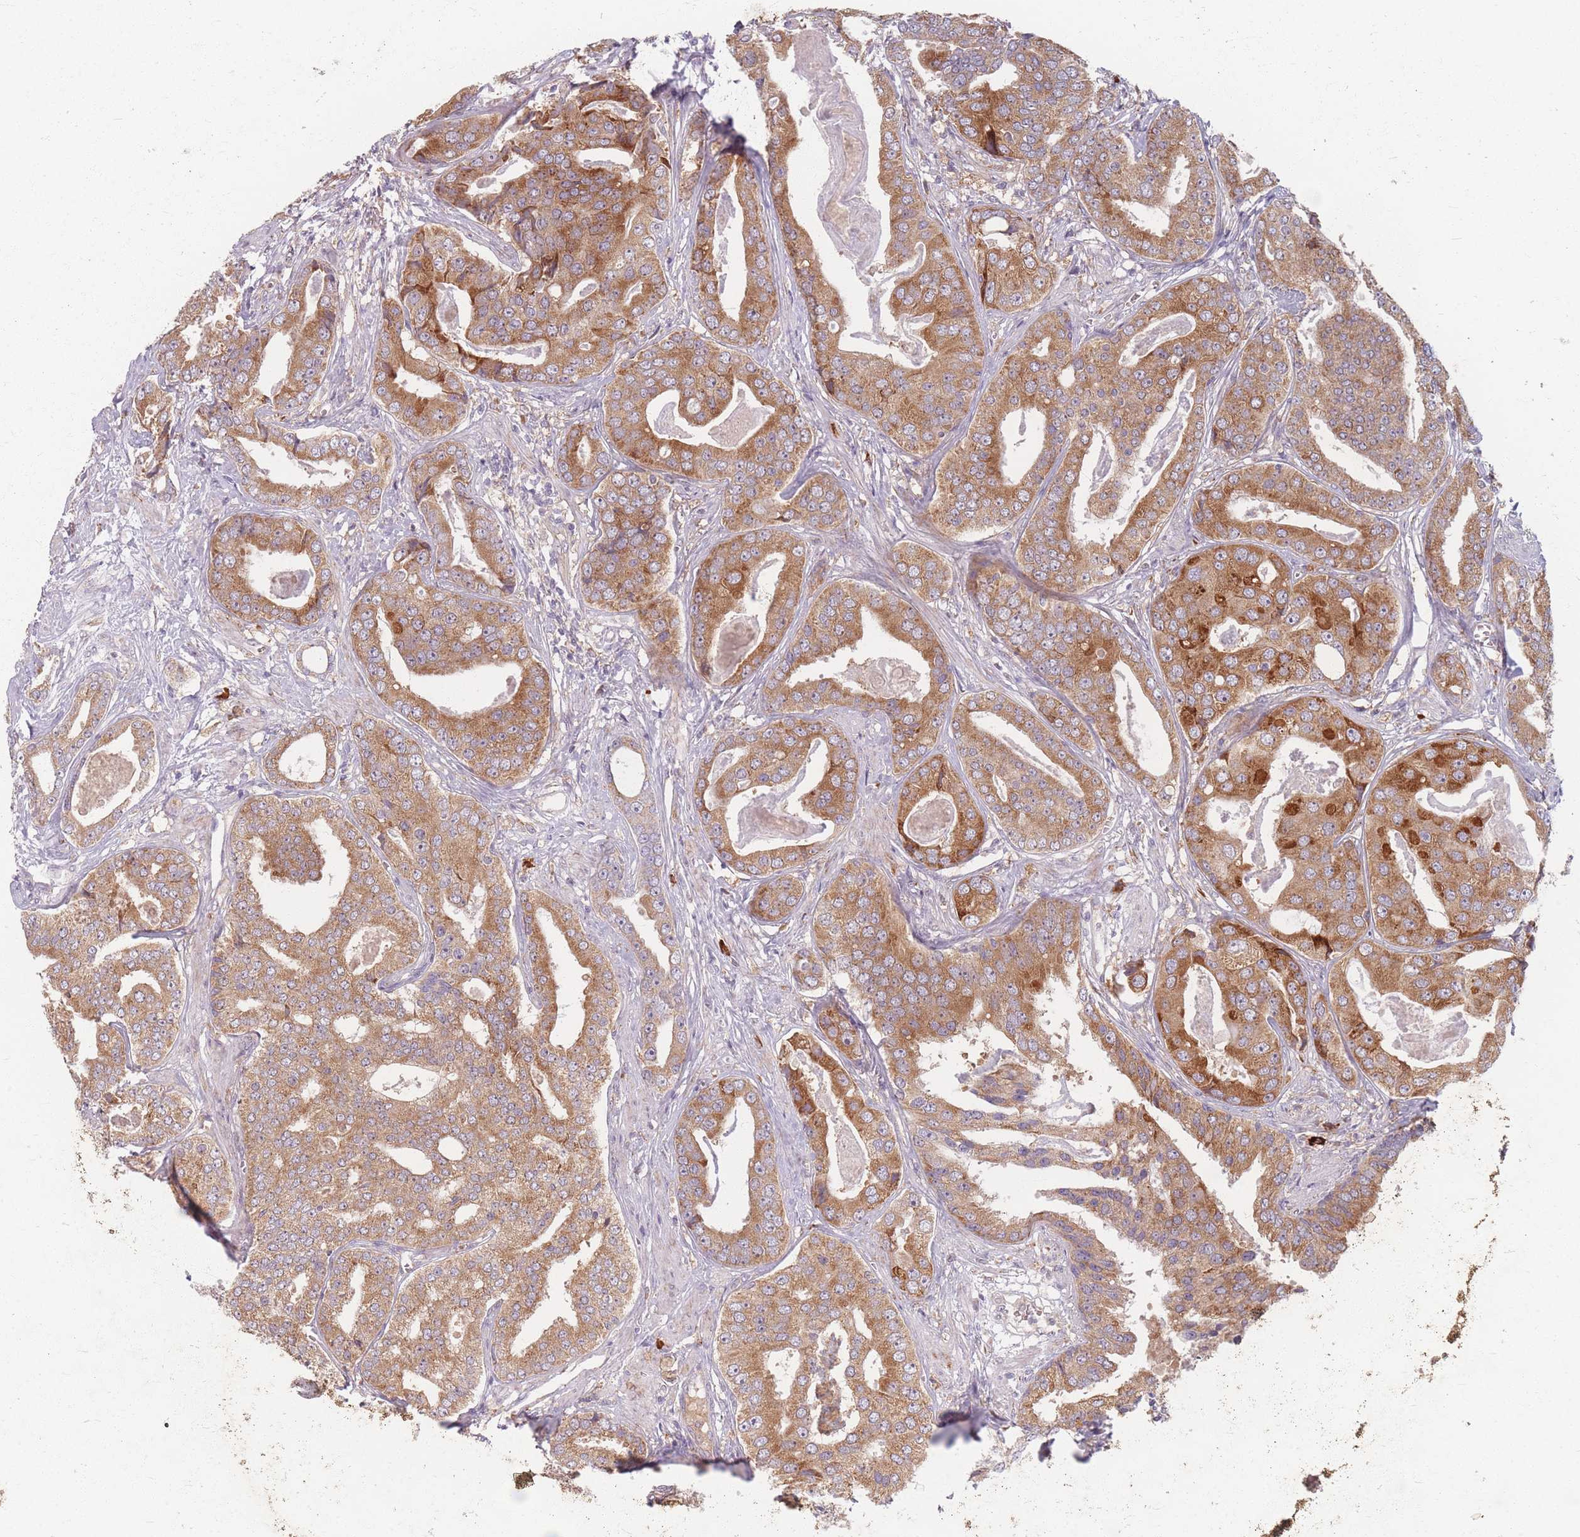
{"staining": {"intensity": "moderate", "quantity": ">75%", "location": "cytoplasmic/membranous"}, "tissue": "prostate cancer", "cell_type": "Tumor cells", "image_type": "cancer", "snomed": [{"axis": "morphology", "description": "Adenocarcinoma, High grade"}, {"axis": "topography", "description": "Prostate"}], "caption": "Tumor cells show medium levels of moderate cytoplasmic/membranous expression in about >75% of cells in adenocarcinoma (high-grade) (prostate).", "gene": "SMIM14", "patient": {"sex": "male", "age": 71}}